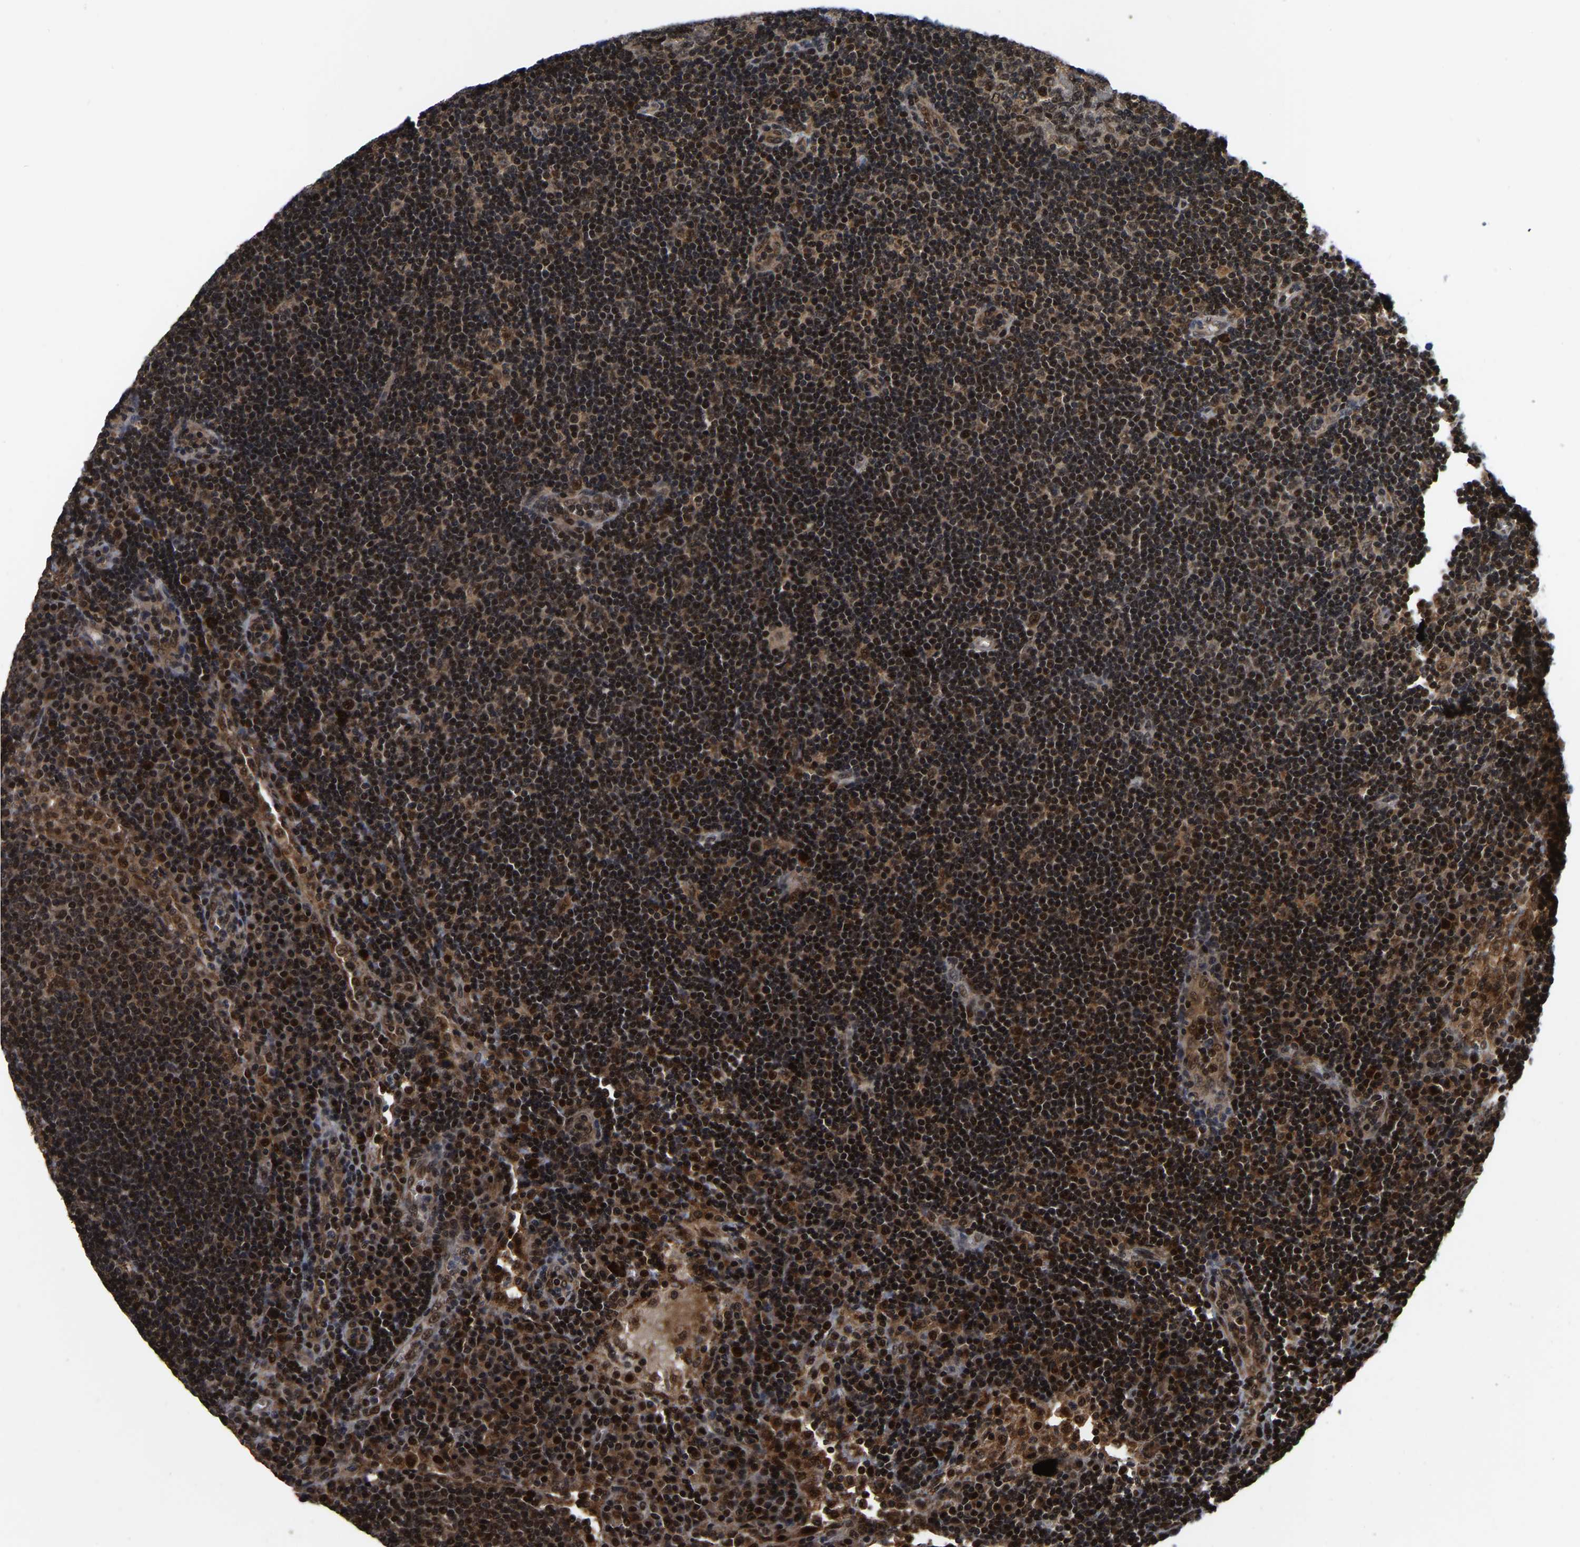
{"staining": {"intensity": "strong", "quantity": ">75%", "location": "cytoplasmic/membranous,nuclear"}, "tissue": "lymph node", "cell_type": "Germinal center cells", "image_type": "normal", "snomed": [{"axis": "morphology", "description": "Normal tissue, NOS"}, {"axis": "topography", "description": "Lymph node"}], "caption": "Protein staining demonstrates strong cytoplasmic/membranous,nuclear positivity in approximately >75% of germinal center cells in benign lymph node. (Stains: DAB in brown, nuclei in blue, Microscopy: brightfield microscopy at high magnification).", "gene": "CIAO1", "patient": {"sex": "female", "age": 53}}